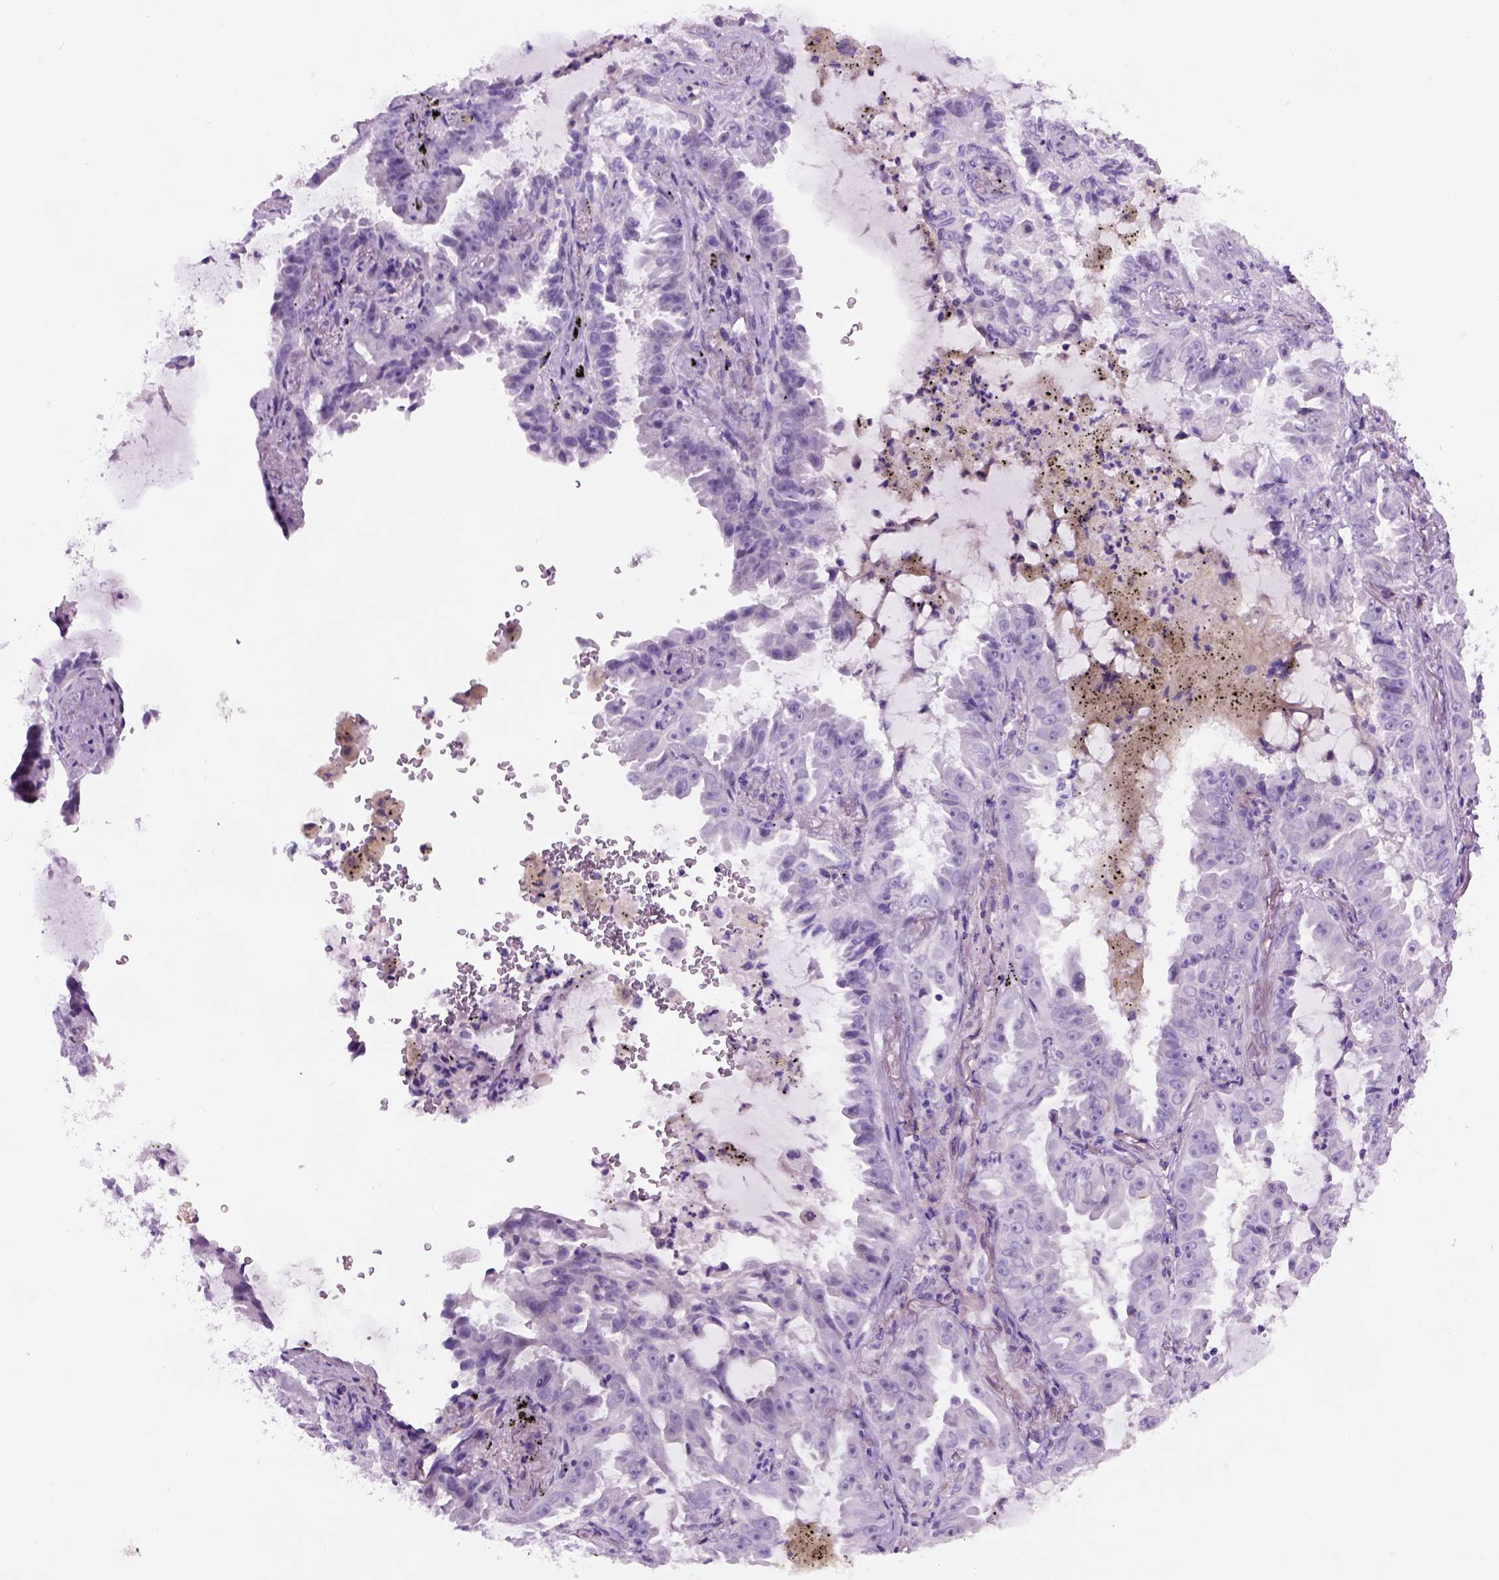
{"staining": {"intensity": "negative", "quantity": "none", "location": "none"}, "tissue": "lung cancer", "cell_type": "Tumor cells", "image_type": "cancer", "snomed": [{"axis": "morphology", "description": "Adenocarcinoma, NOS"}, {"axis": "topography", "description": "Lung"}], "caption": "This histopathology image is of adenocarcinoma (lung) stained with immunohistochemistry (IHC) to label a protein in brown with the nuclei are counter-stained blue. There is no staining in tumor cells.", "gene": "GABRB2", "patient": {"sex": "female", "age": 52}}